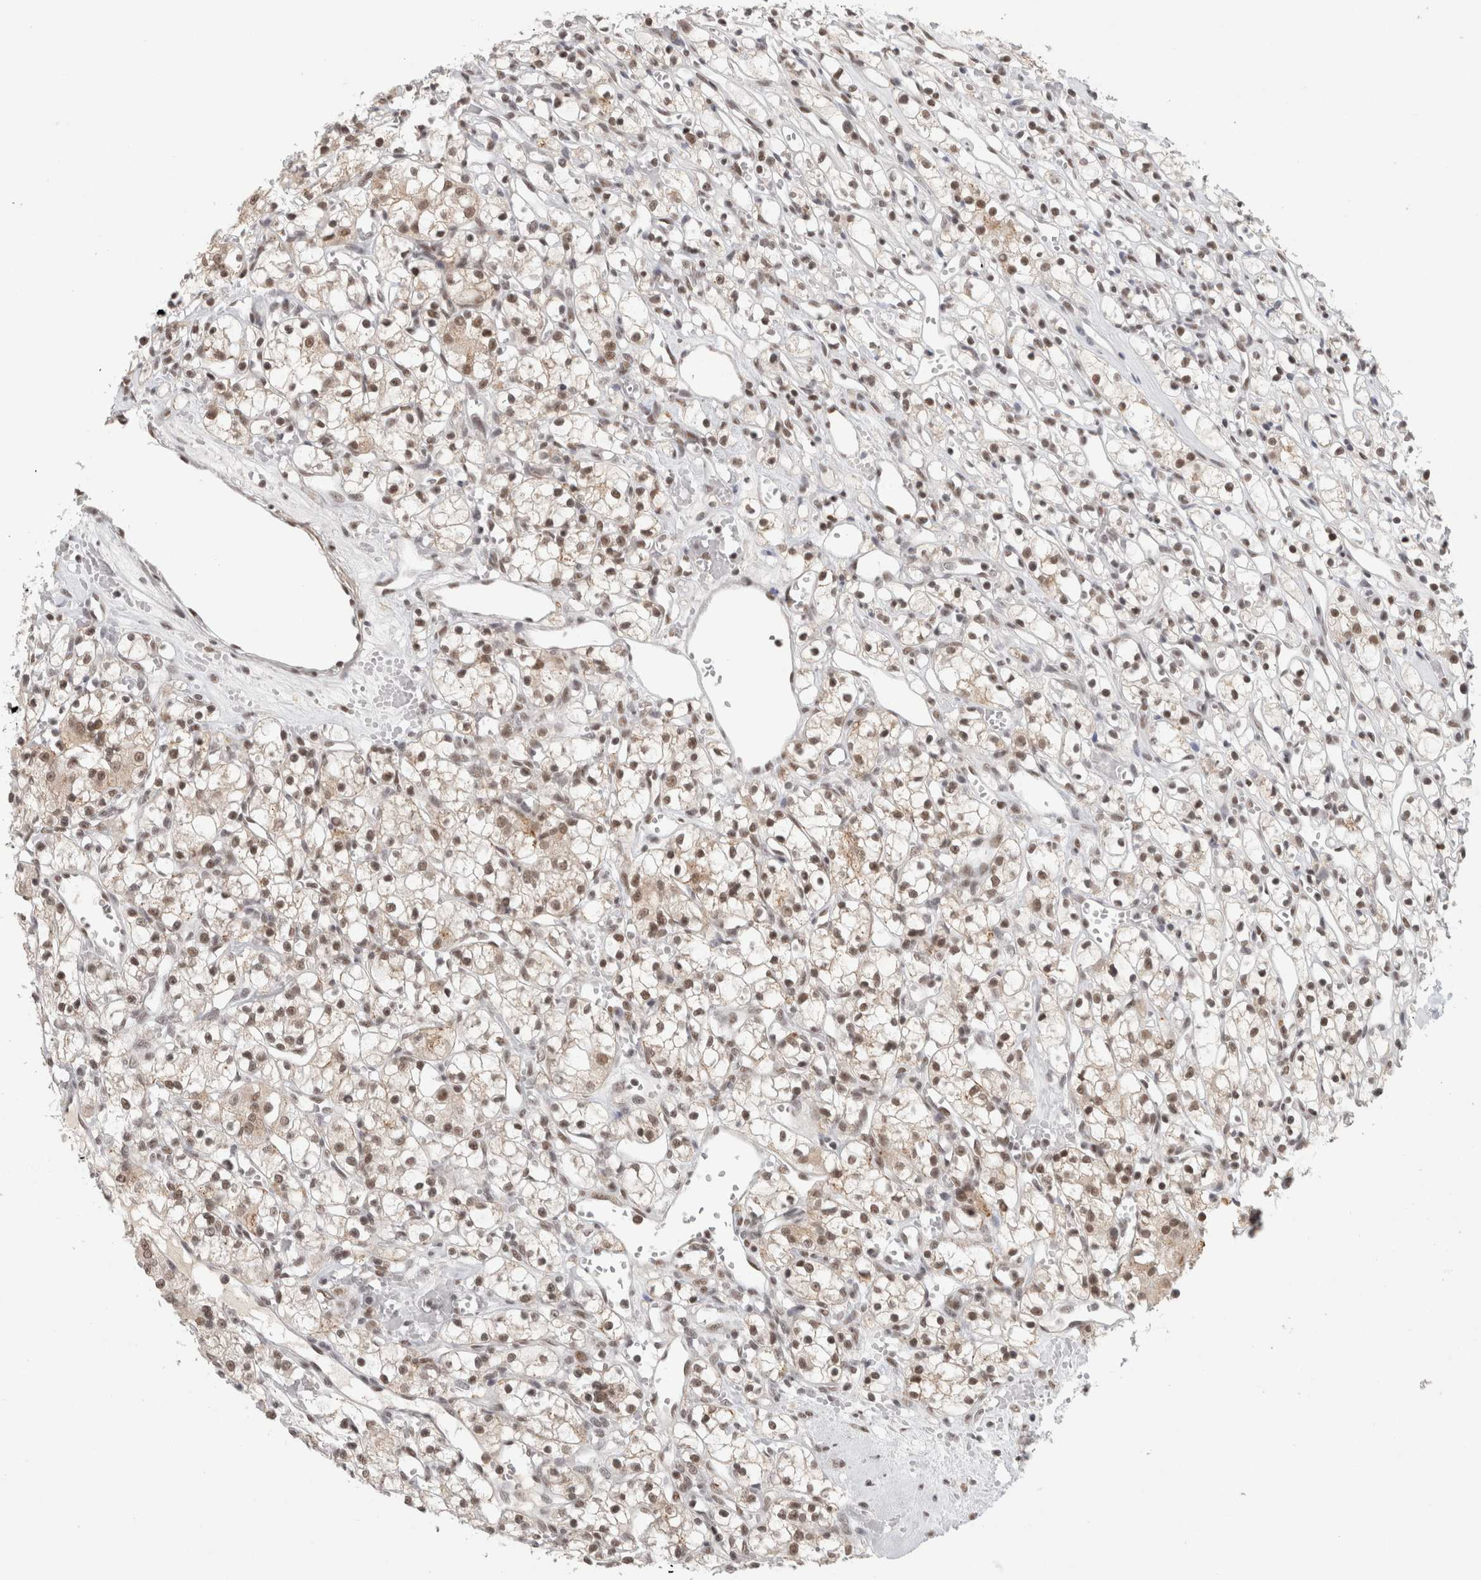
{"staining": {"intensity": "weak", "quantity": "25%-75%", "location": "cytoplasmic/membranous,nuclear"}, "tissue": "renal cancer", "cell_type": "Tumor cells", "image_type": "cancer", "snomed": [{"axis": "morphology", "description": "Adenocarcinoma, NOS"}, {"axis": "topography", "description": "Kidney"}], "caption": "Tumor cells display weak cytoplasmic/membranous and nuclear staining in approximately 25%-75% of cells in renal cancer (adenocarcinoma).", "gene": "ZNF830", "patient": {"sex": "female", "age": 59}}